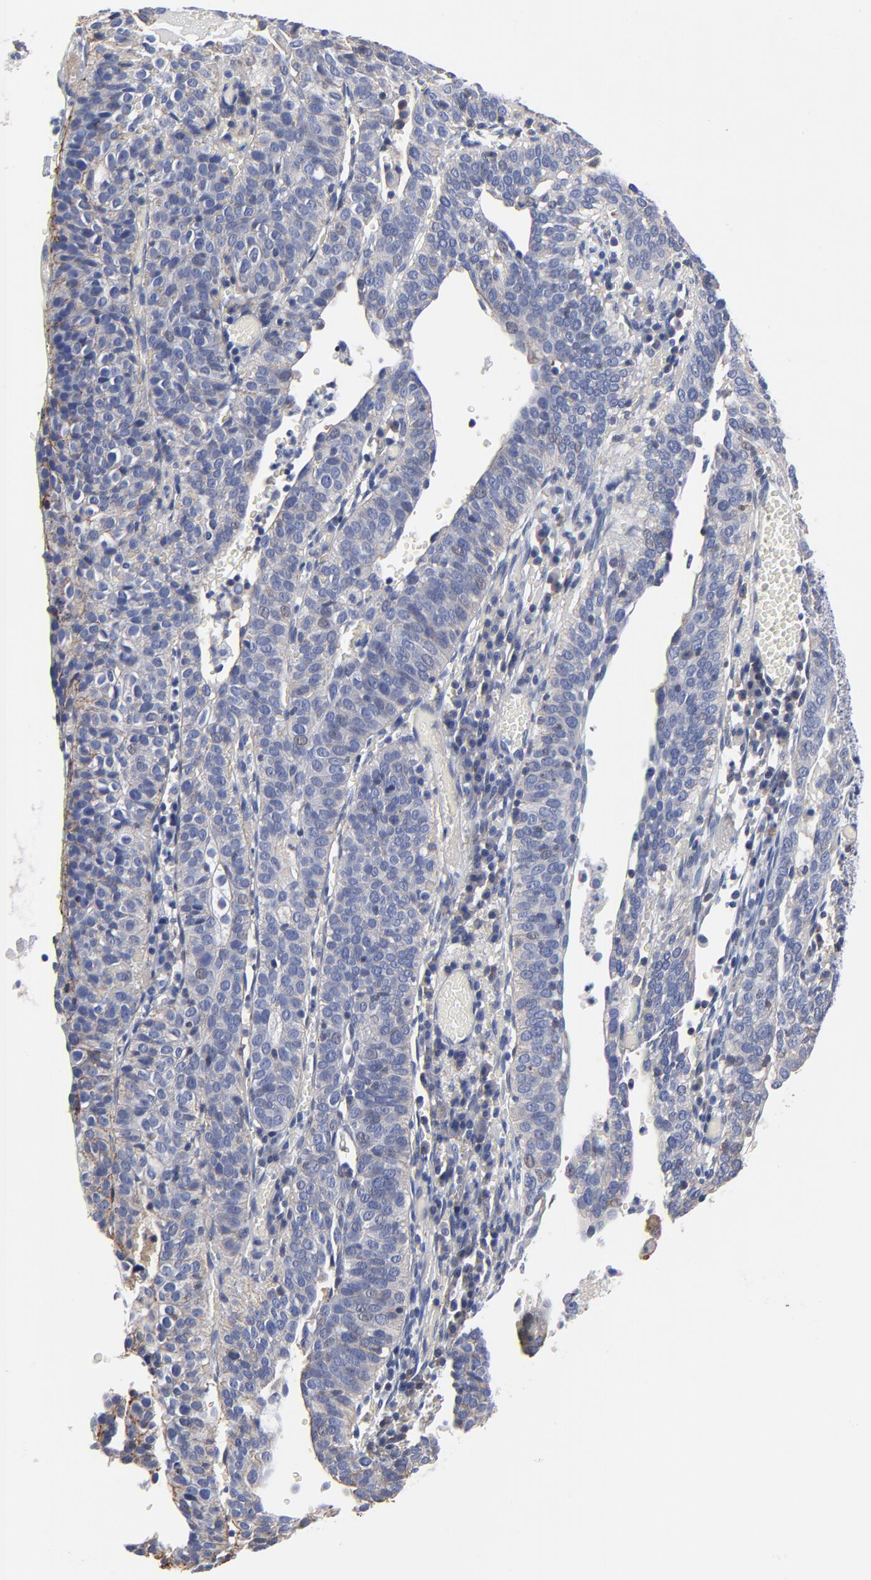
{"staining": {"intensity": "negative", "quantity": "none", "location": "none"}, "tissue": "cervical cancer", "cell_type": "Tumor cells", "image_type": "cancer", "snomed": [{"axis": "morphology", "description": "Squamous cell carcinoma, NOS"}, {"axis": "topography", "description": "Cervix"}], "caption": "Immunohistochemical staining of human cervical cancer reveals no significant positivity in tumor cells.", "gene": "ACTA2", "patient": {"sex": "female", "age": 39}}